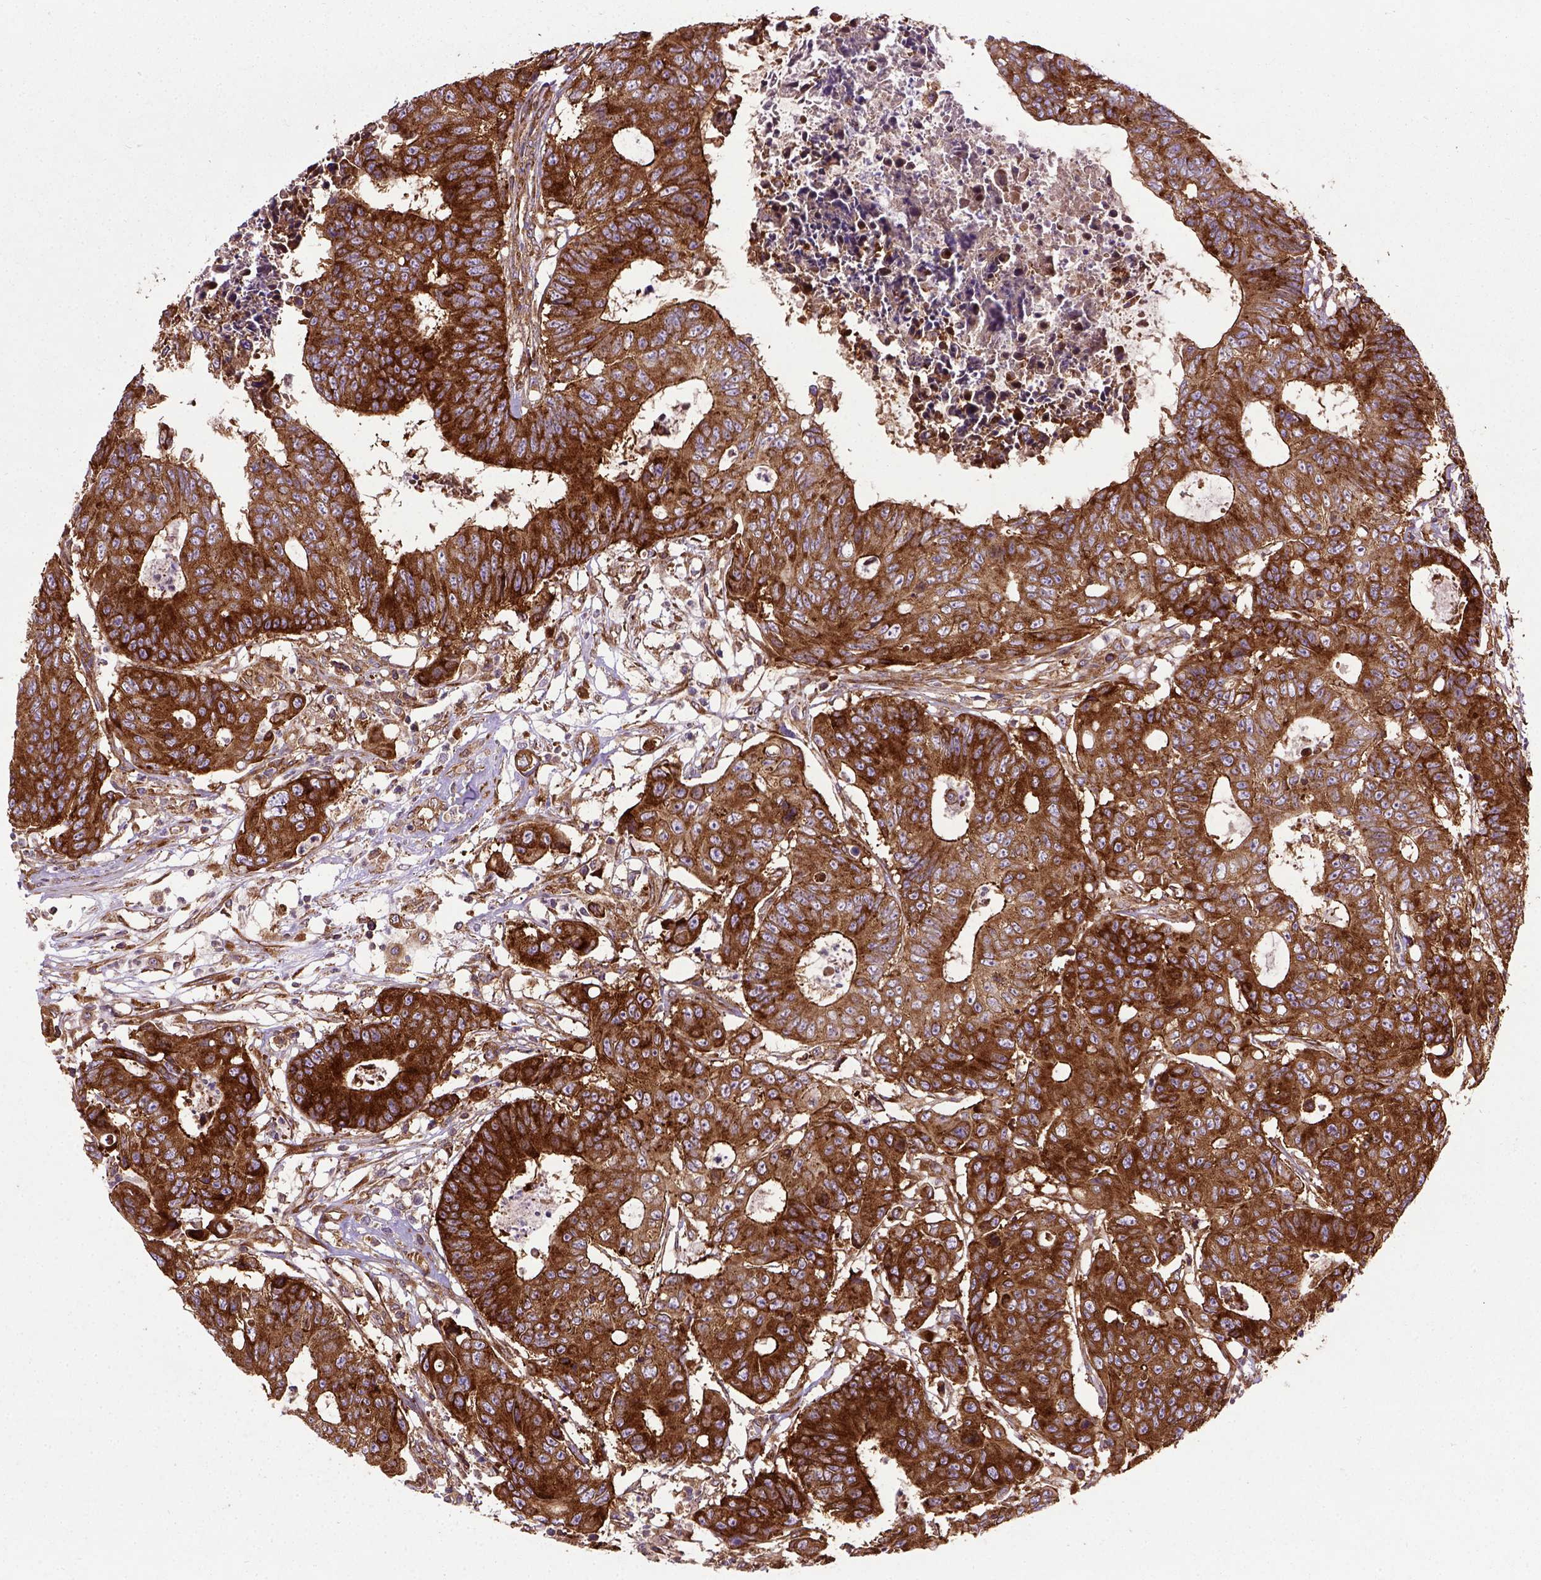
{"staining": {"intensity": "strong", "quantity": ">75%", "location": "cytoplasmic/membranous"}, "tissue": "colorectal cancer", "cell_type": "Tumor cells", "image_type": "cancer", "snomed": [{"axis": "morphology", "description": "Adenocarcinoma, NOS"}, {"axis": "topography", "description": "Colon"}], "caption": "IHC (DAB (3,3'-diaminobenzidine)) staining of human colorectal adenocarcinoma shows strong cytoplasmic/membranous protein expression in about >75% of tumor cells.", "gene": "CAPRIN1", "patient": {"sex": "female", "age": 48}}